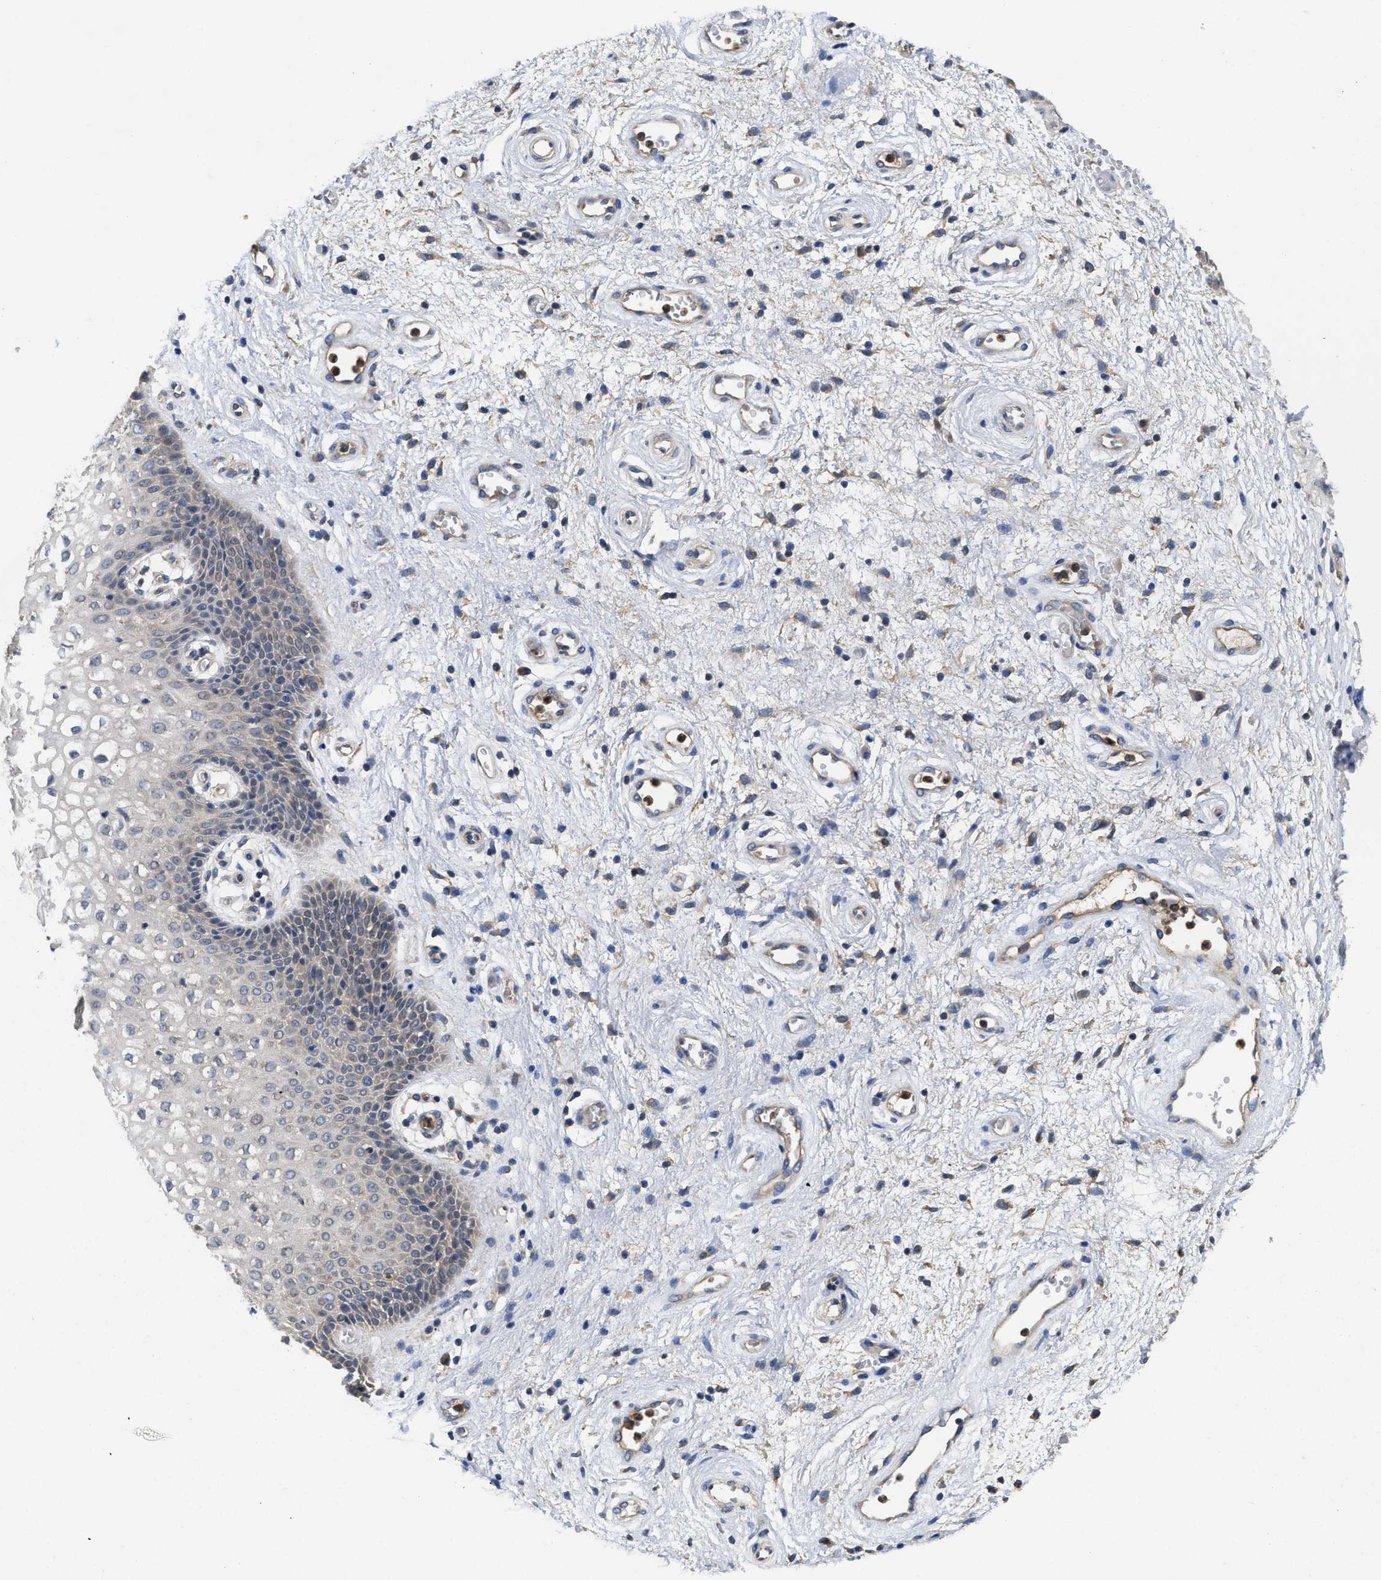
{"staining": {"intensity": "weak", "quantity": "<25%", "location": "cytoplasmic/membranous"}, "tissue": "vagina", "cell_type": "Squamous epithelial cells", "image_type": "normal", "snomed": [{"axis": "morphology", "description": "Normal tissue, NOS"}, {"axis": "topography", "description": "Vagina"}], "caption": "This is an IHC micrograph of benign human vagina. There is no expression in squamous epithelial cells.", "gene": "RNF216", "patient": {"sex": "female", "age": 34}}